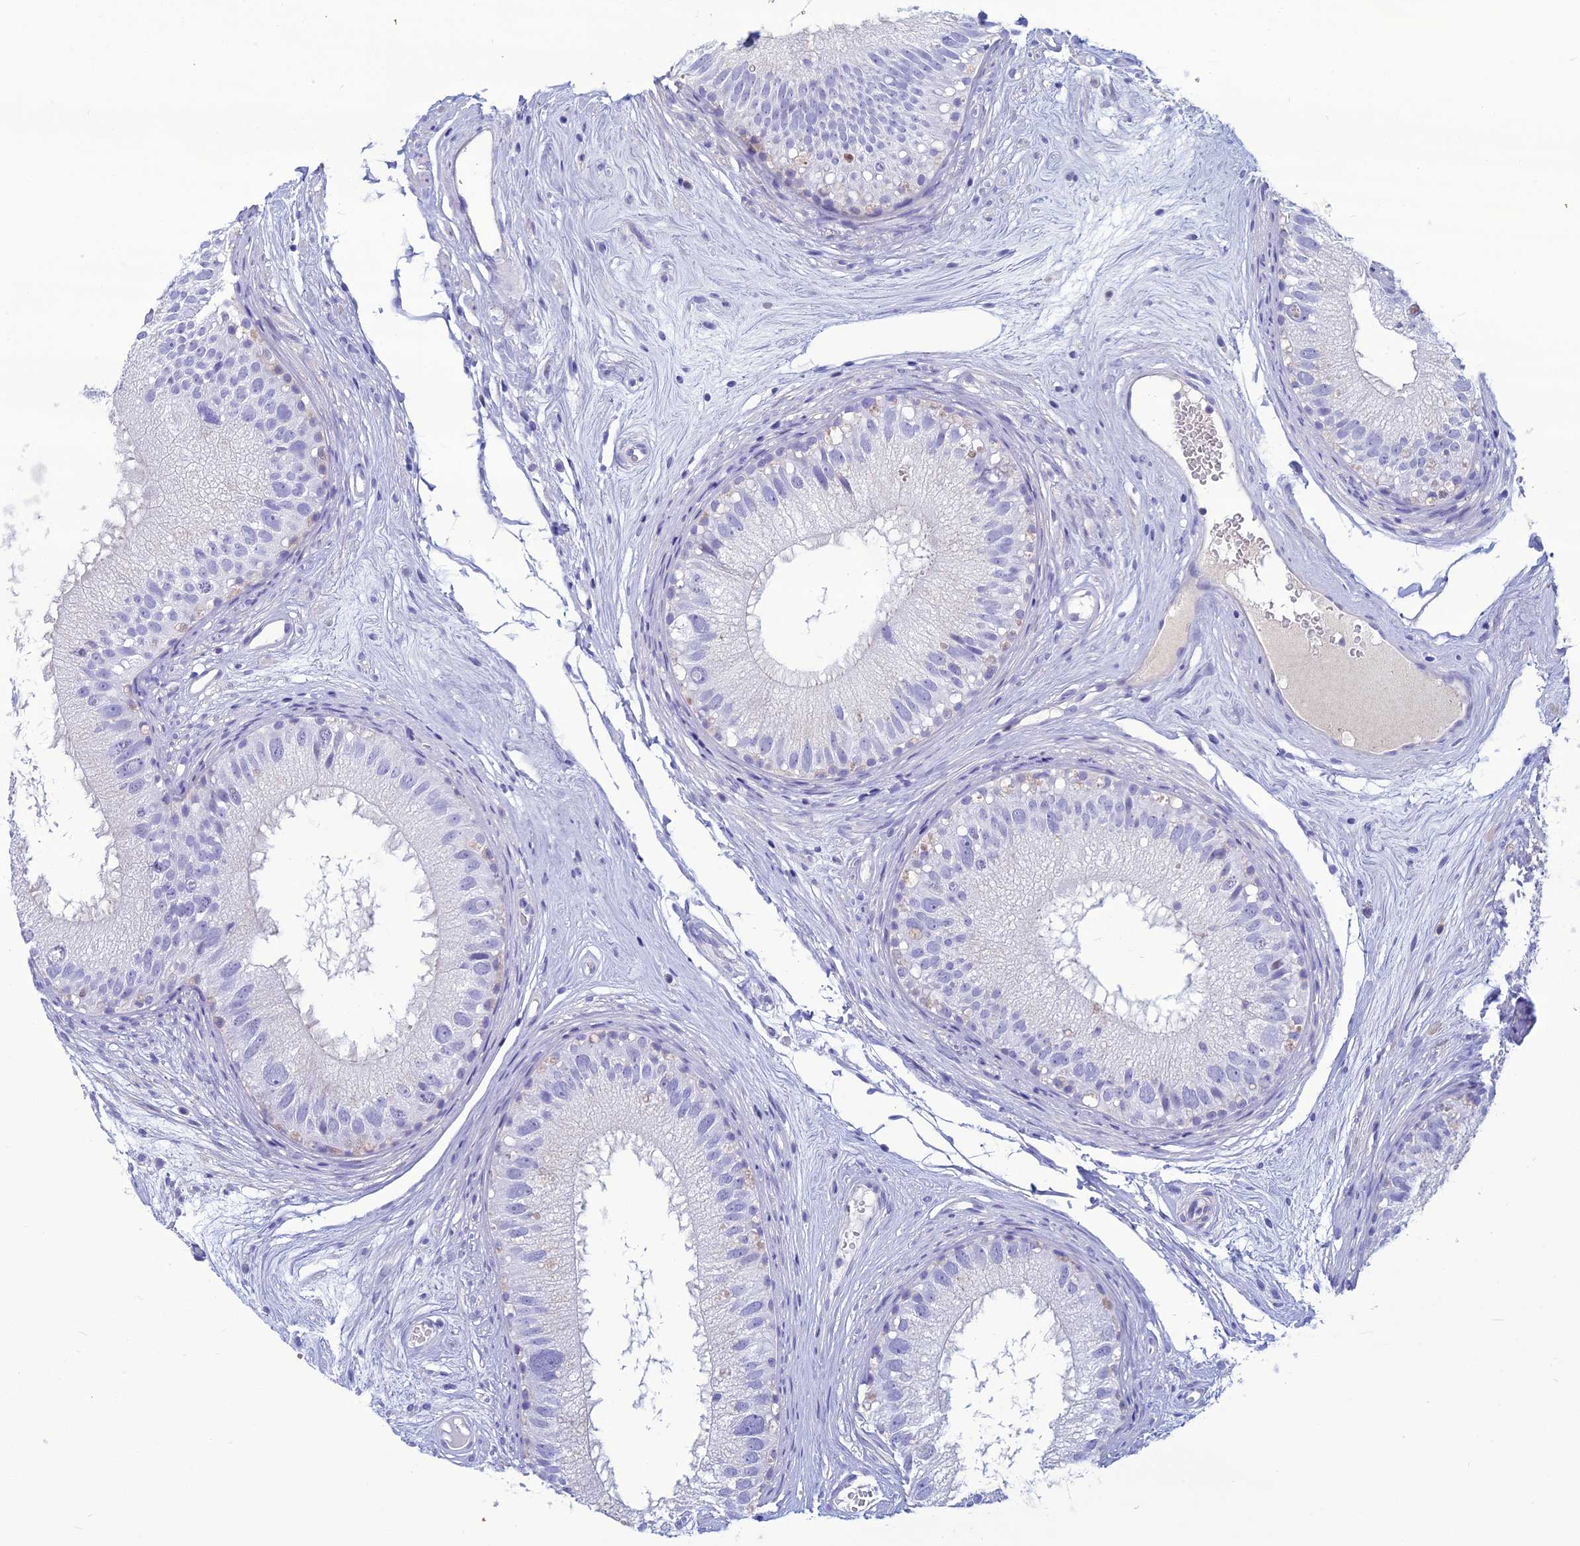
{"staining": {"intensity": "negative", "quantity": "none", "location": "none"}, "tissue": "epididymis", "cell_type": "Glandular cells", "image_type": "normal", "snomed": [{"axis": "morphology", "description": "Normal tissue, NOS"}, {"axis": "topography", "description": "Epididymis"}], "caption": "Immunohistochemistry of unremarkable human epididymis displays no expression in glandular cells. (DAB immunohistochemistry visualized using brightfield microscopy, high magnification).", "gene": "CRB2", "patient": {"sex": "male", "age": 77}}